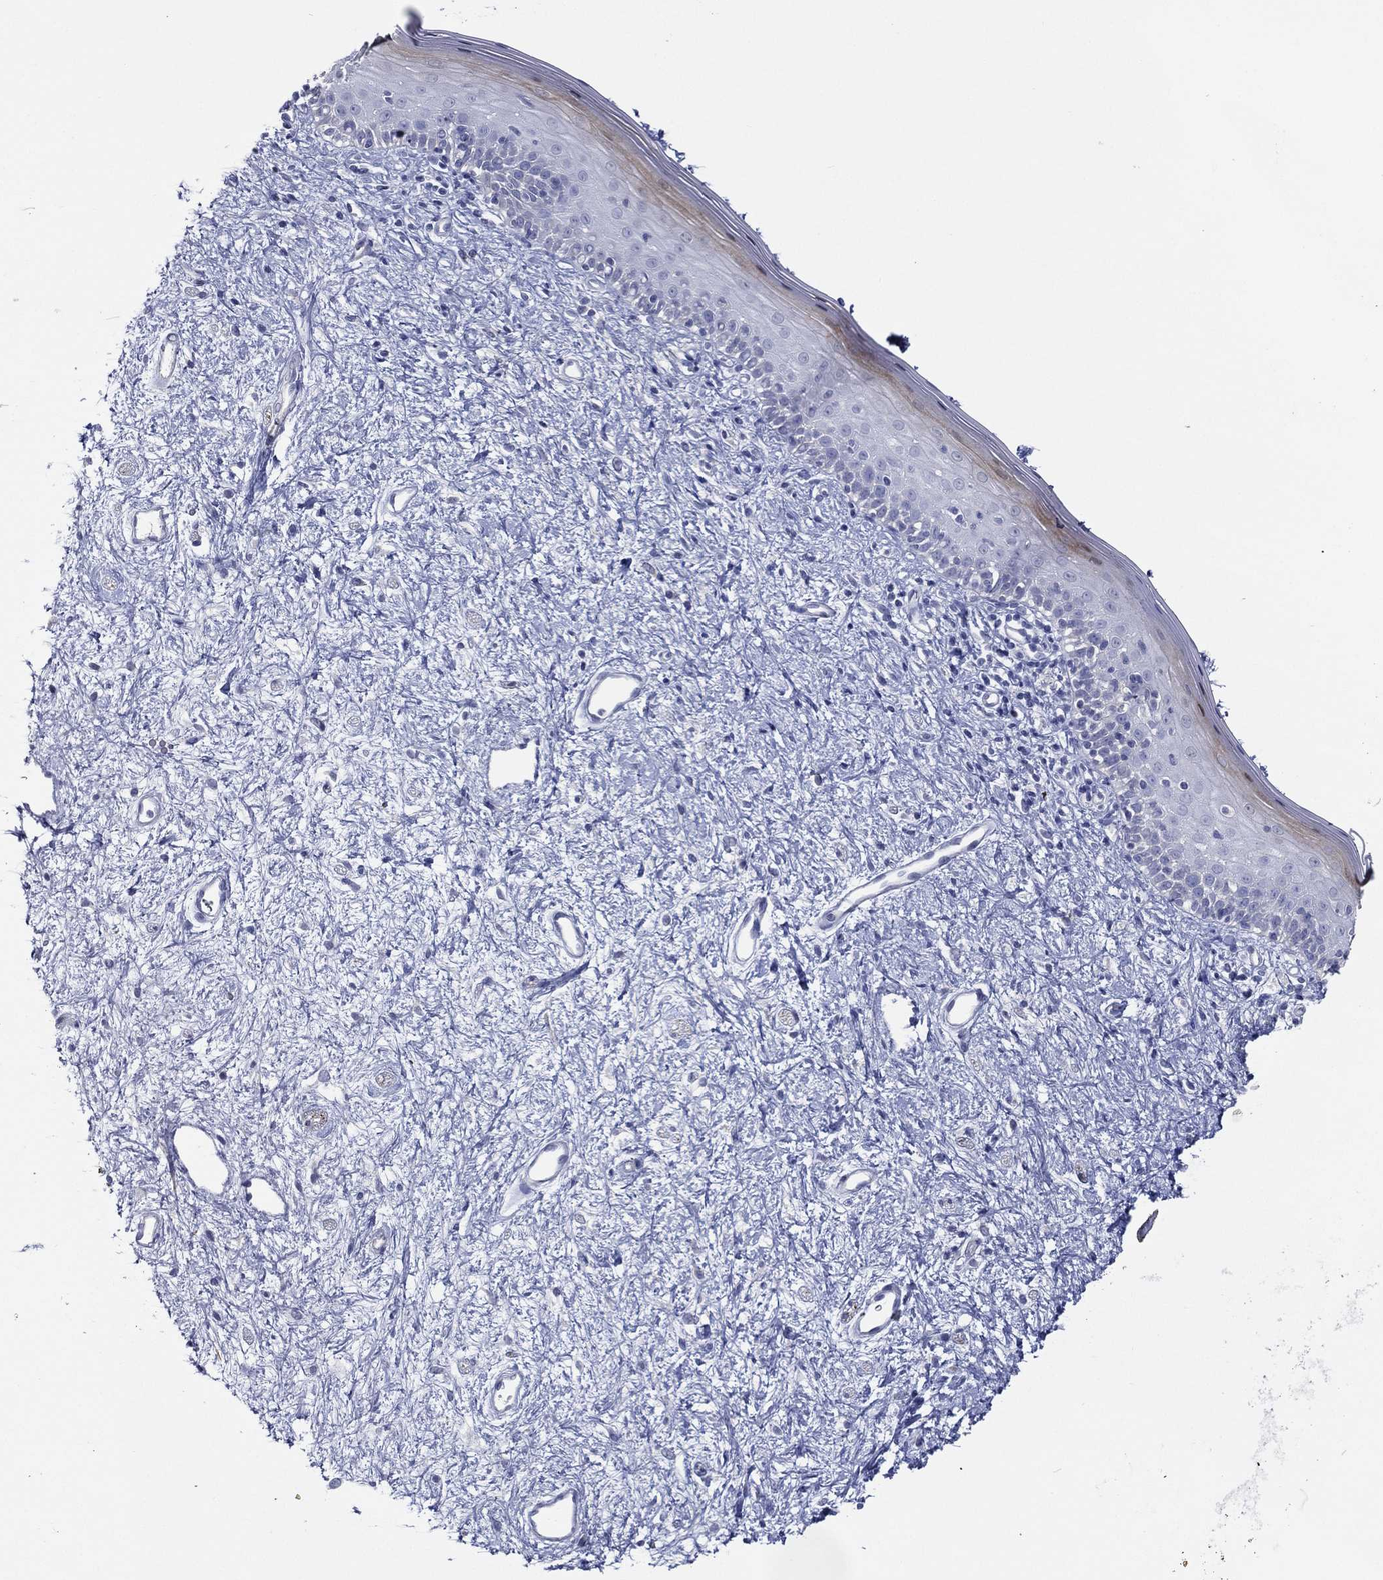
{"staining": {"intensity": "moderate", "quantity": "<25%", "location": "cytoplasmic/membranous"}, "tissue": "vagina", "cell_type": "Squamous epithelial cells", "image_type": "normal", "snomed": [{"axis": "morphology", "description": "Normal tissue, NOS"}, {"axis": "topography", "description": "Vagina"}], "caption": "A brown stain highlights moderate cytoplasmic/membranous positivity of a protein in squamous epithelial cells of normal vagina. (DAB IHC with brightfield microscopy, high magnification).", "gene": "SLC13A4", "patient": {"sex": "female", "age": 47}}